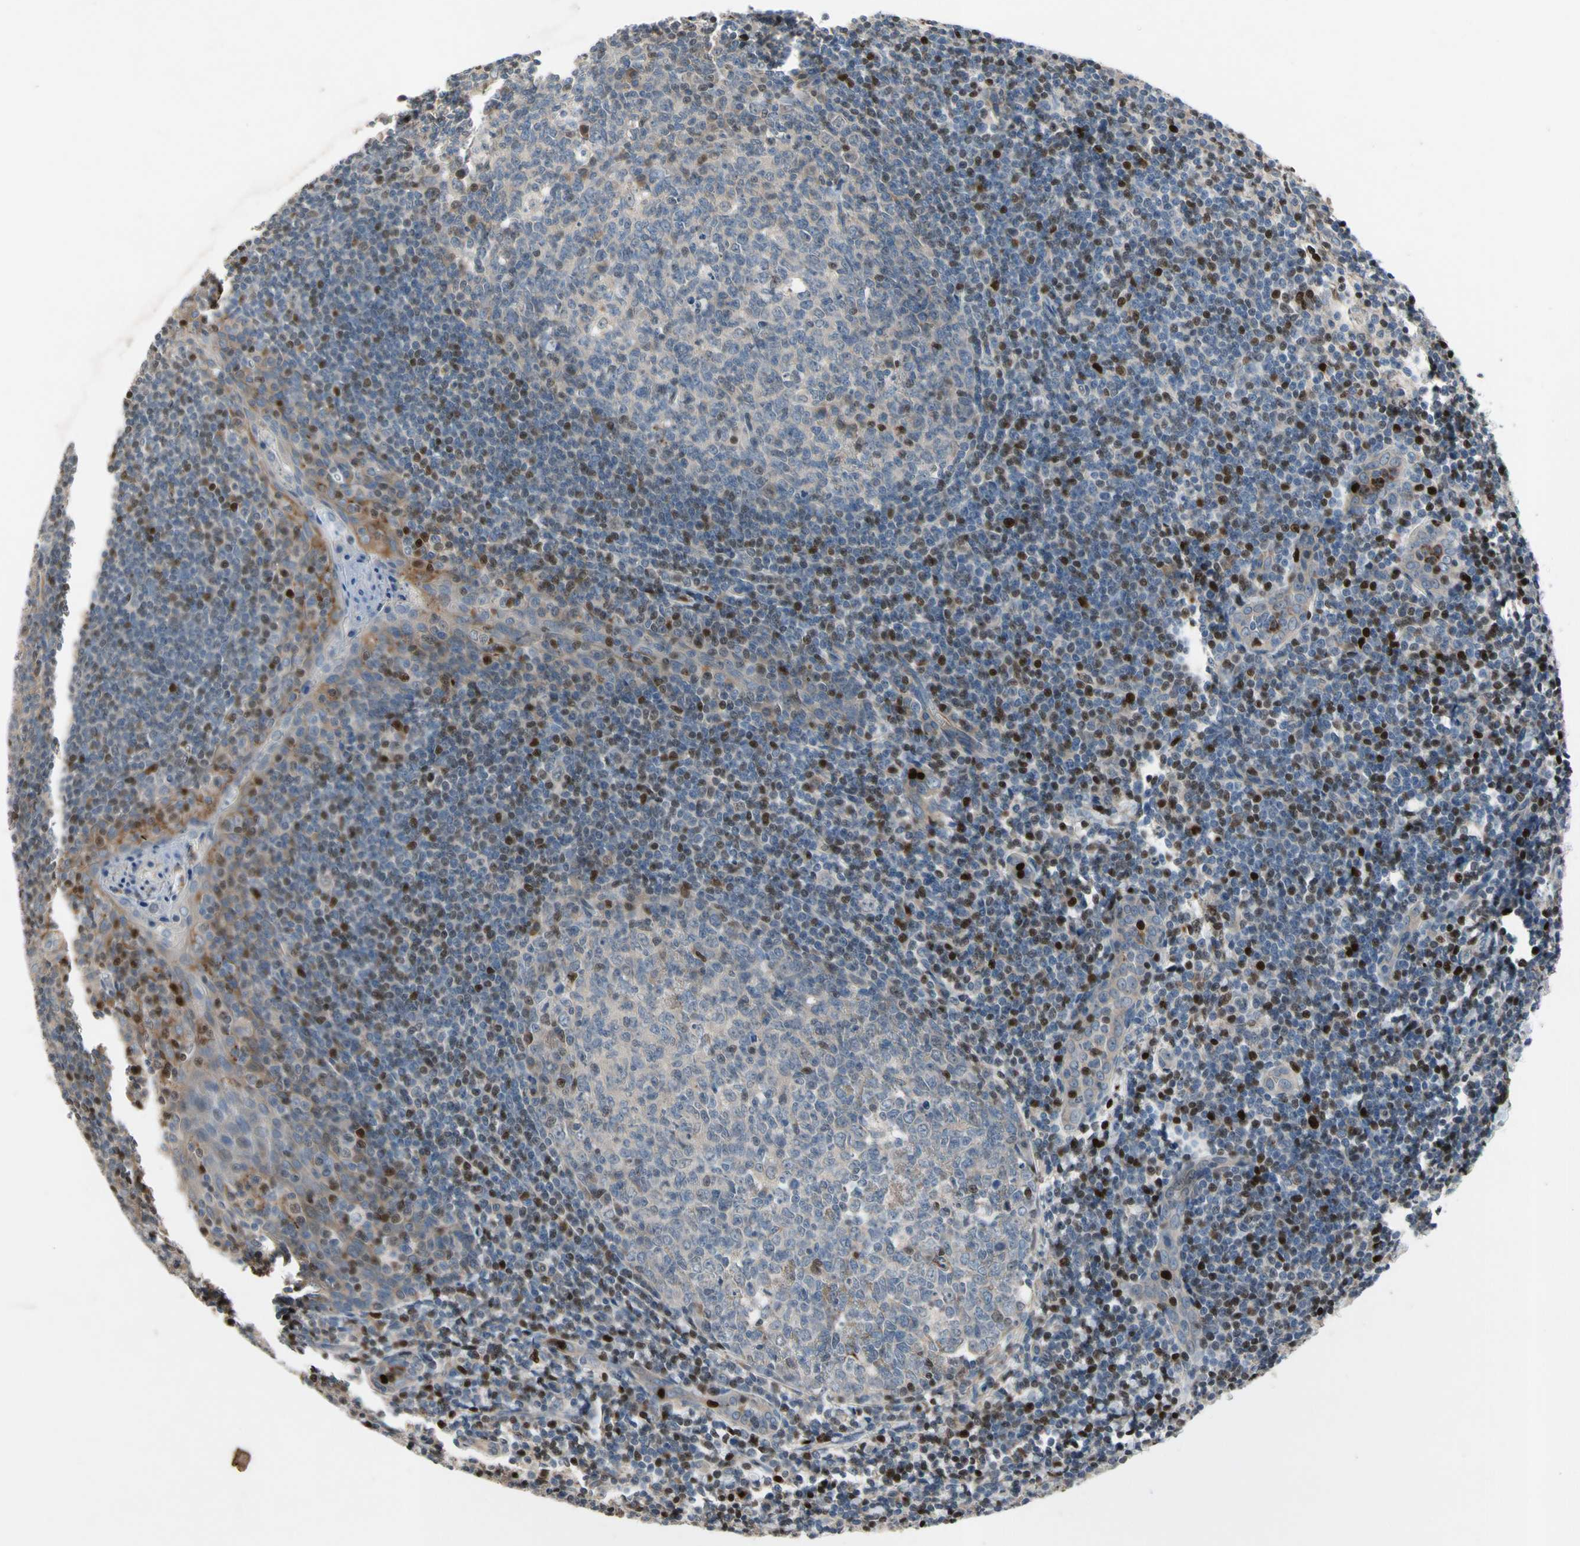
{"staining": {"intensity": "weak", "quantity": "<25%", "location": "nuclear"}, "tissue": "tonsil", "cell_type": "Germinal center cells", "image_type": "normal", "snomed": [{"axis": "morphology", "description": "Normal tissue, NOS"}, {"axis": "topography", "description": "Tonsil"}], "caption": "Histopathology image shows no significant protein expression in germinal center cells of normal tonsil. (DAB (3,3'-diaminobenzidine) IHC with hematoxylin counter stain).", "gene": "TBX21", "patient": {"sex": "male", "age": 31}}